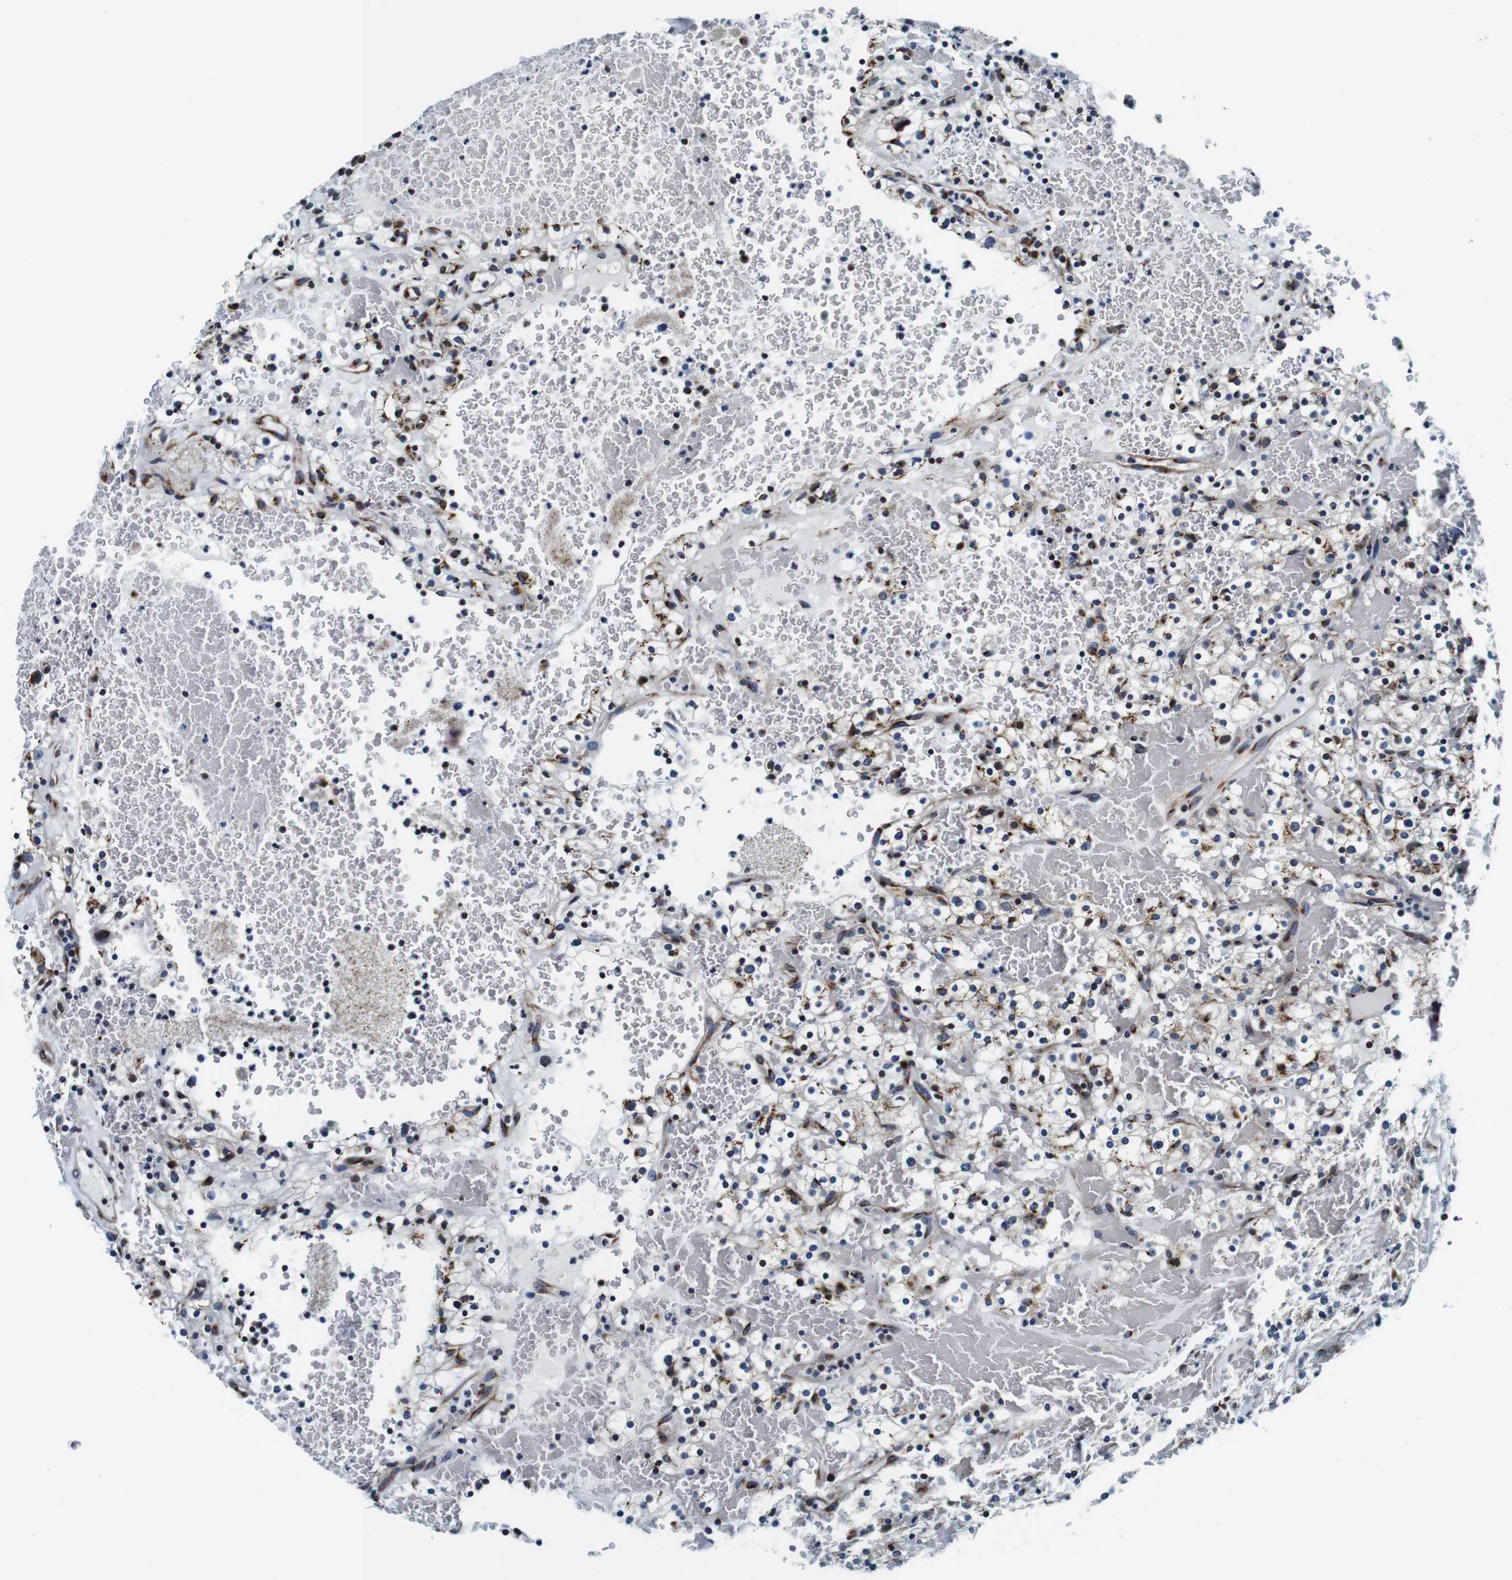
{"staining": {"intensity": "moderate", "quantity": "<25%", "location": "cytoplasmic/membranous"}, "tissue": "renal cancer", "cell_type": "Tumor cells", "image_type": "cancer", "snomed": [{"axis": "morphology", "description": "Normal tissue, NOS"}, {"axis": "morphology", "description": "Adenocarcinoma, NOS"}, {"axis": "topography", "description": "Kidney"}], "caption": "Moderate cytoplasmic/membranous positivity is identified in approximately <25% of tumor cells in renal adenocarcinoma.", "gene": "FAR2", "patient": {"sex": "female", "age": 72}}